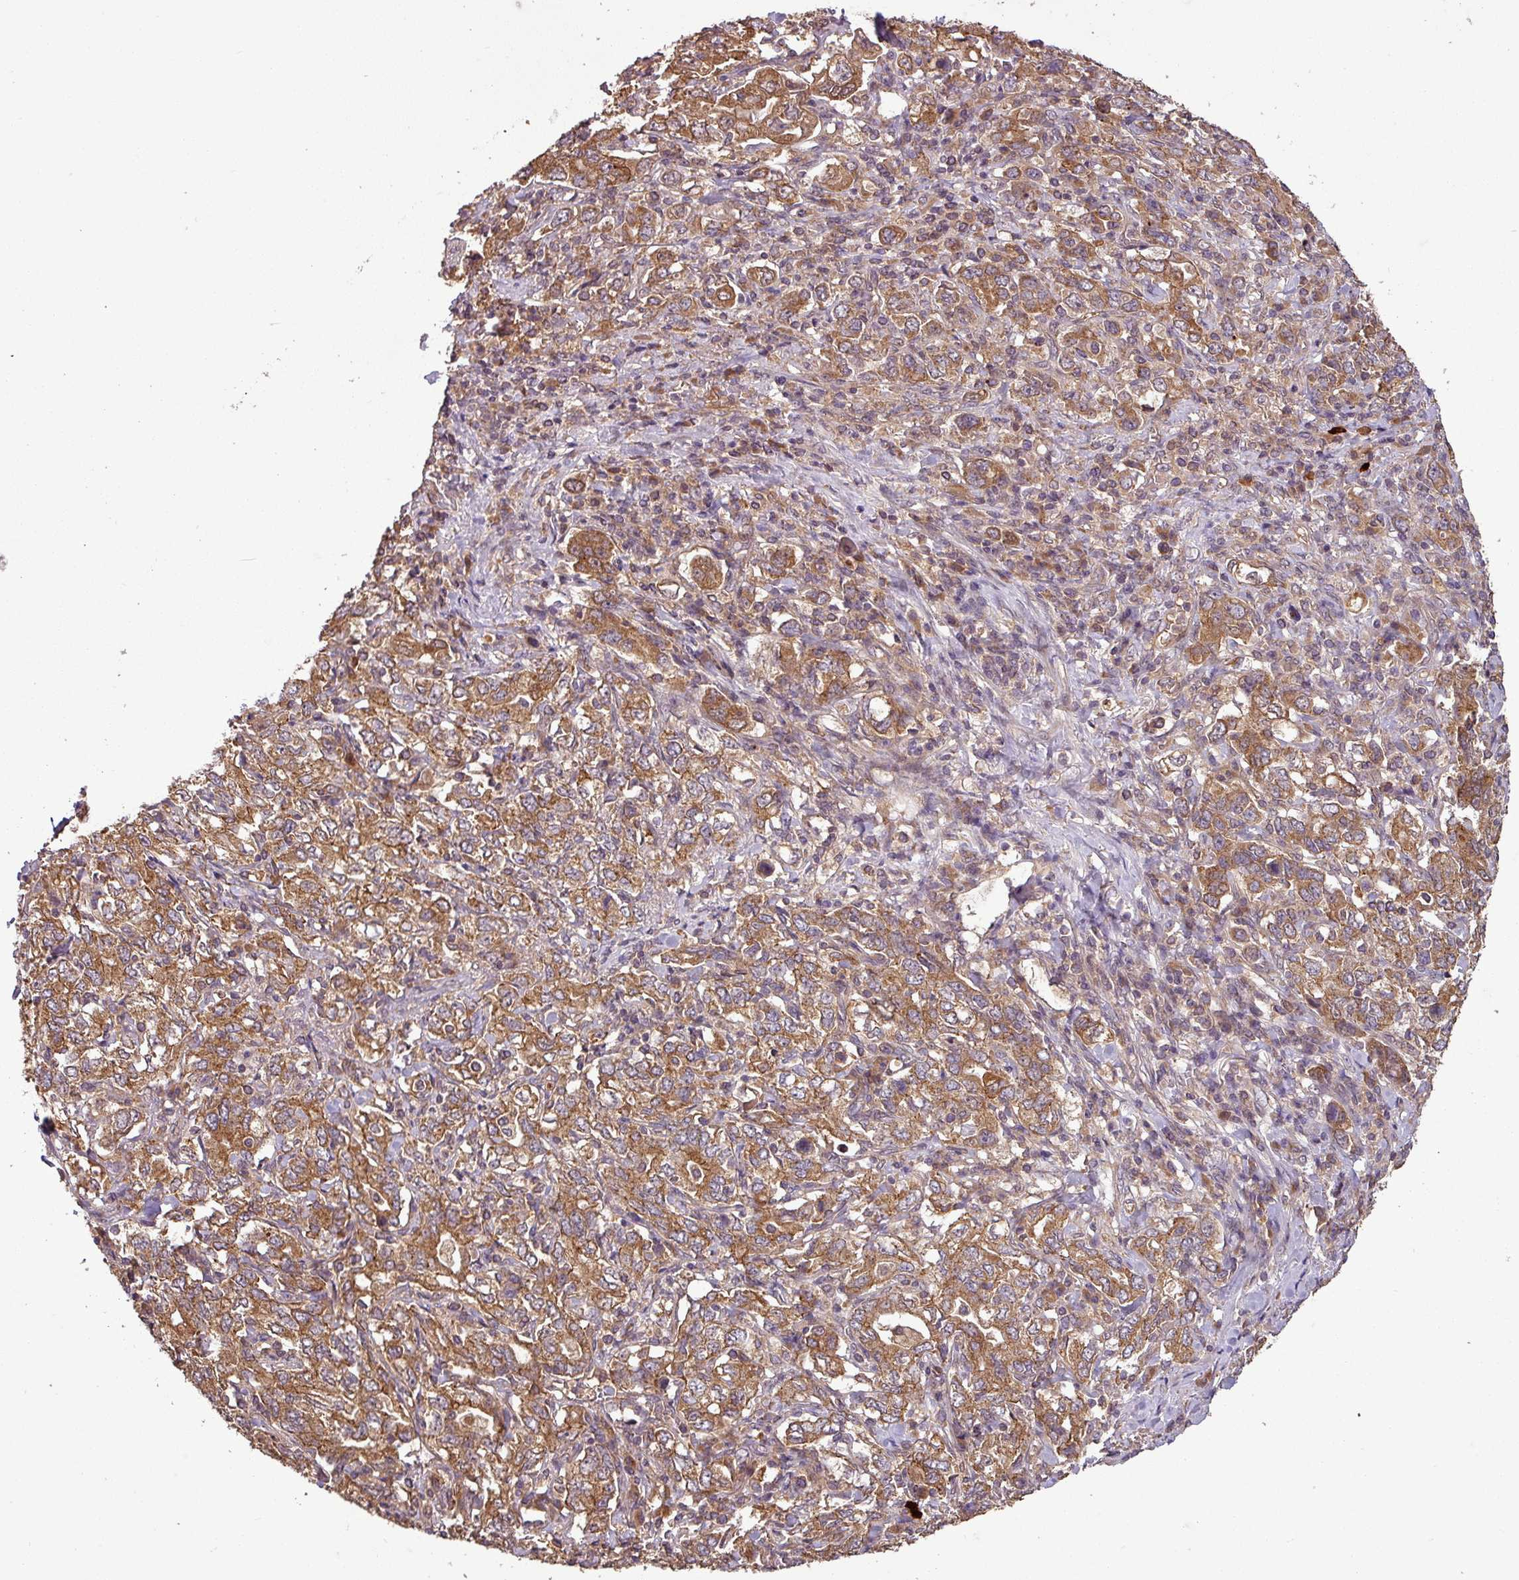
{"staining": {"intensity": "moderate", "quantity": ">75%", "location": "cytoplasmic/membranous"}, "tissue": "stomach cancer", "cell_type": "Tumor cells", "image_type": "cancer", "snomed": [{"axis": "morphology", "description": "Adenocarcinoma, NOS"}, {"axis": "topography", "description": "Stomach, upper"}, {"axis": "topography", "description": "Stomach"}], "caption": "Stomach adenocarcinoma stained for a protein shows moderate cytoplasmic/membranous positivity in tumor cells.", "gene": "NT5C3A", "patient": {"sex": "male", "age": 62}}